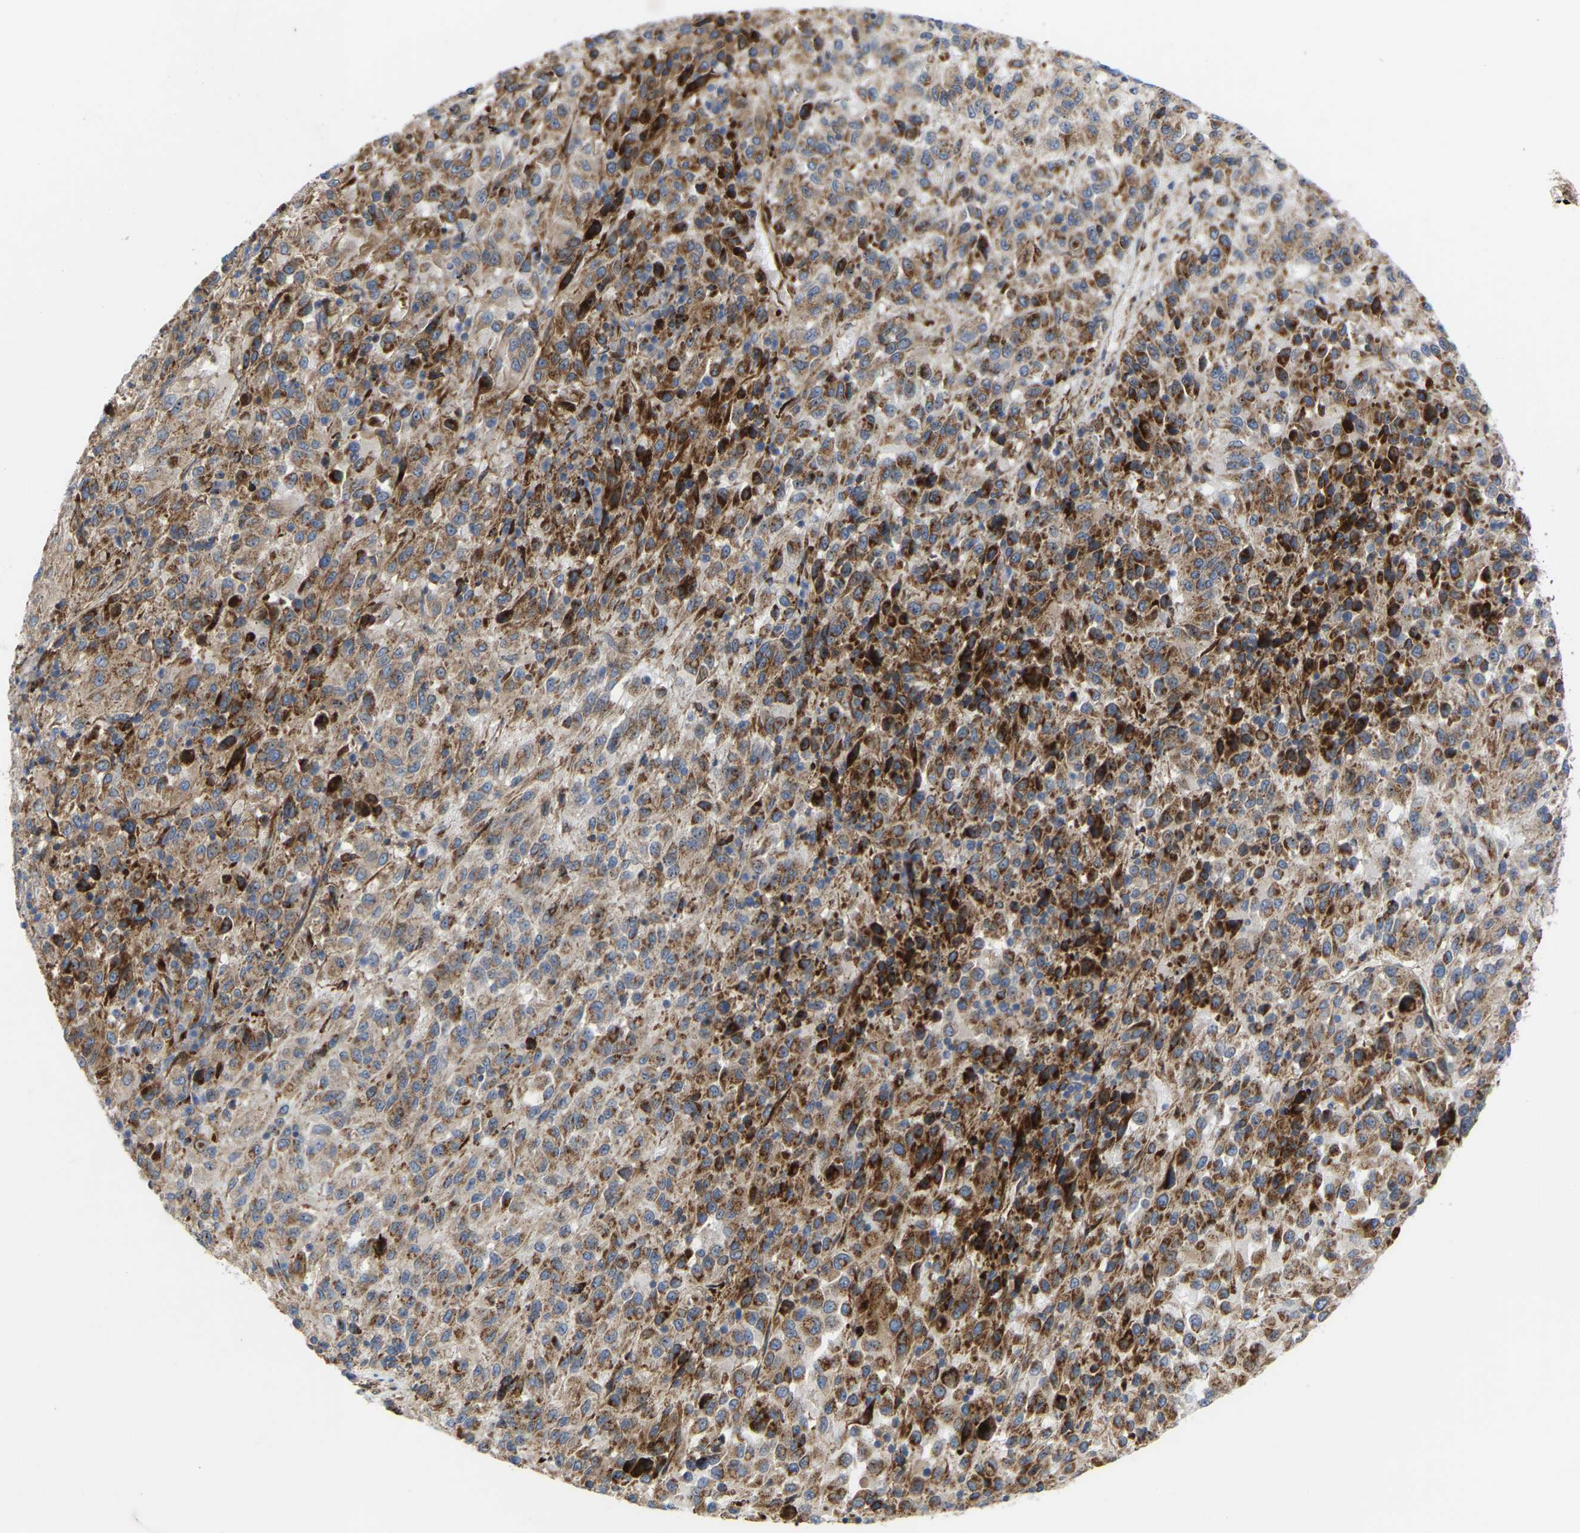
{"staining": {"intensity": "weak", "quantity": ">75%", "location": "cytoplasmic/membranous"}, "tissue": "melanoma", "cell_type": "Tumor cells", "image_type": "cancer", "snomed": [{"axis": "morphology", "description": "Malignant melanoma, Metastatic site"}, {"axis": "topography", "description": "Lung"}], "caption": "IHC image of melanoma stained for a protein (brown), which demonstrates low levels of weak cytoplasmic/membranous staining in about >75% of tumor cells.", "gene": "TOR1B", "patient": {"sex": "male", "age": 64}}